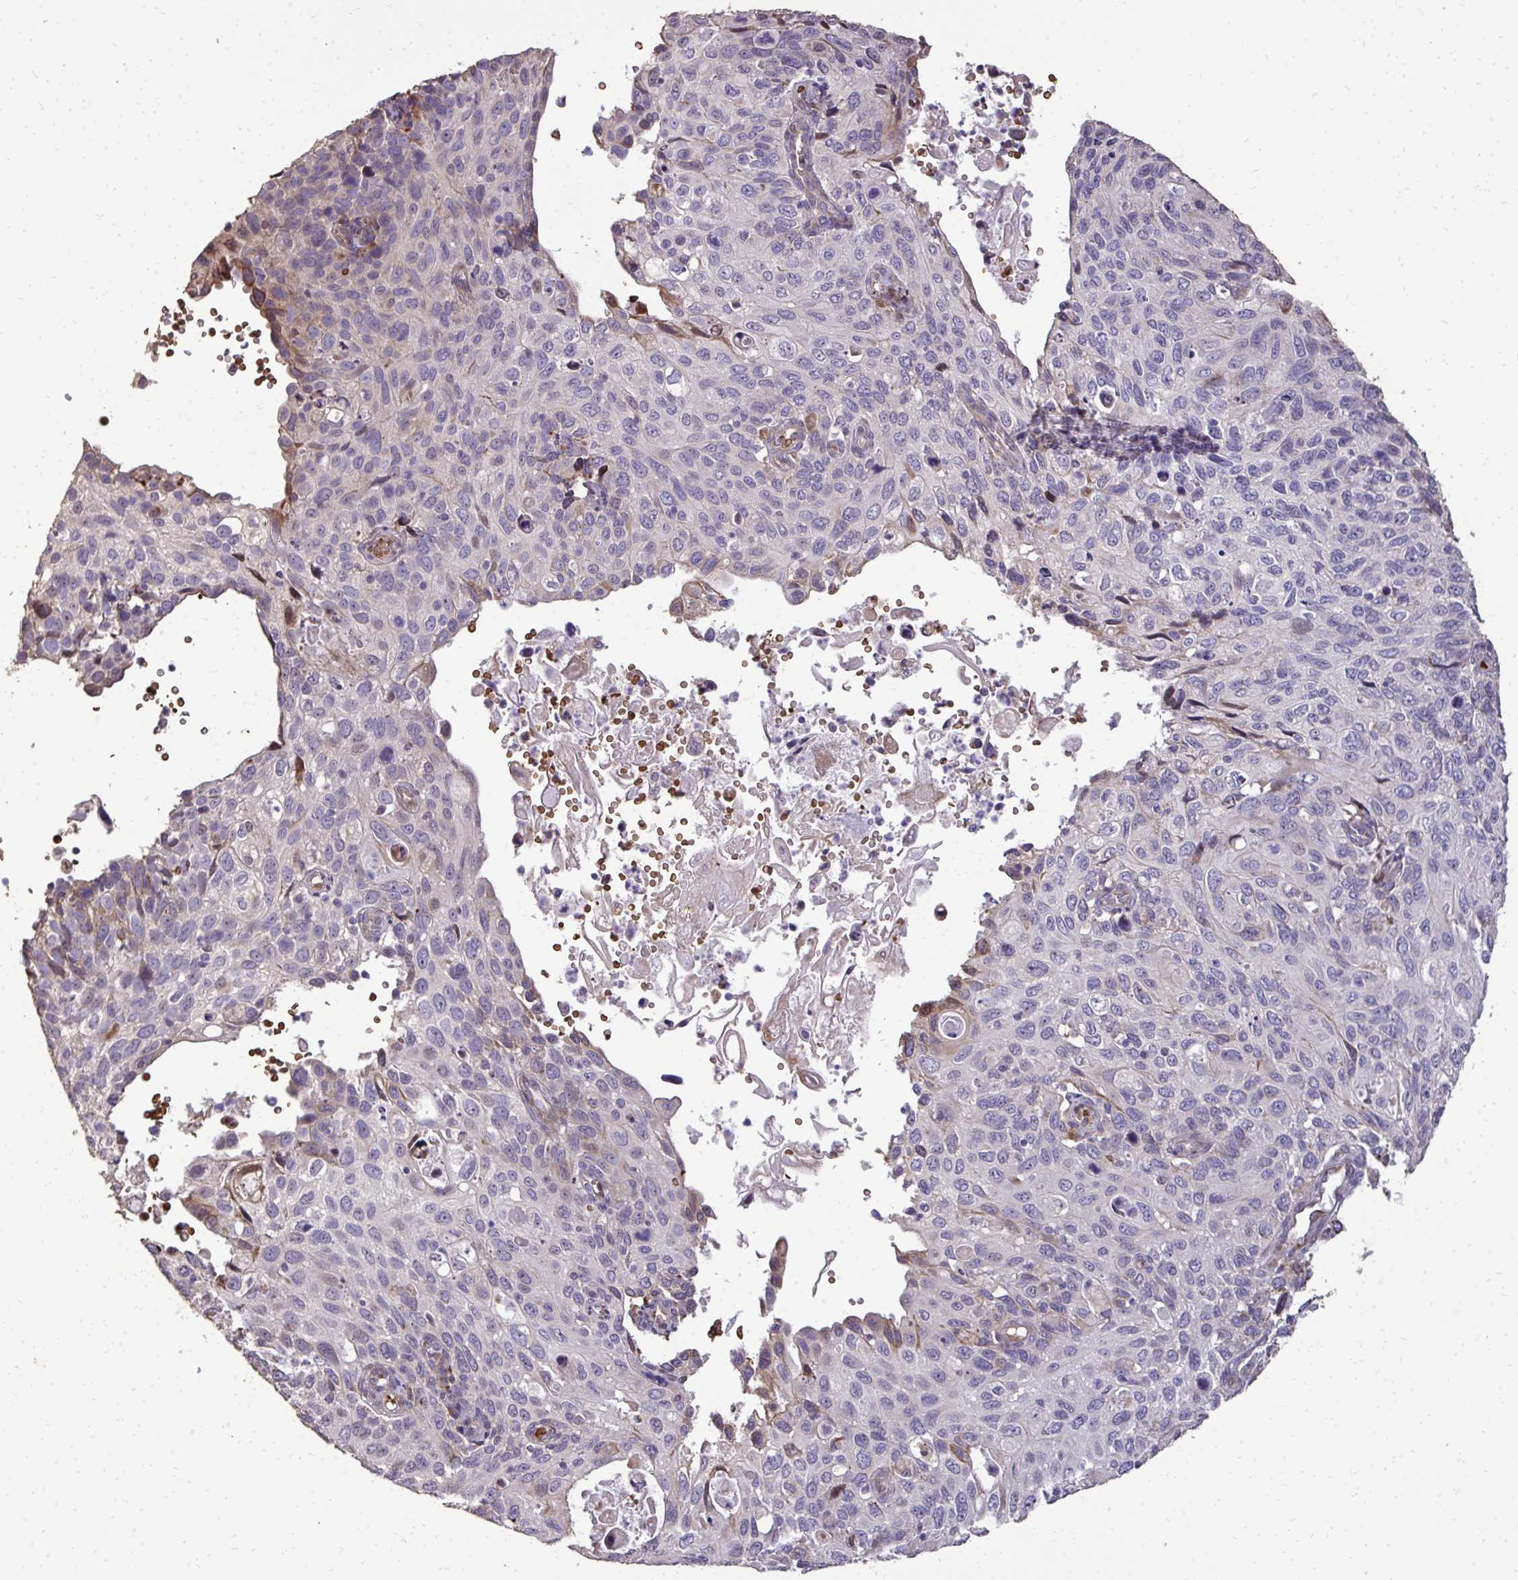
{"staining": {"intensity": "negative", "quantity": "none", "location": "none"}, "tissue": "cervical cancer", "cell_type": "Tumor cells", "image_type": "cancer", "snomed": [{"axis": "morphology", "description": "Squamous cell carcinoma, NOS"}, {"axis": "topography", "description": "Cervix"}], "caption": "Cervical cancer was stained to show a protein in brown. There is no significant positivity in tumor cells.", "gene": "FIBCD1", "patient": {"sex": "female", "age": 70}}